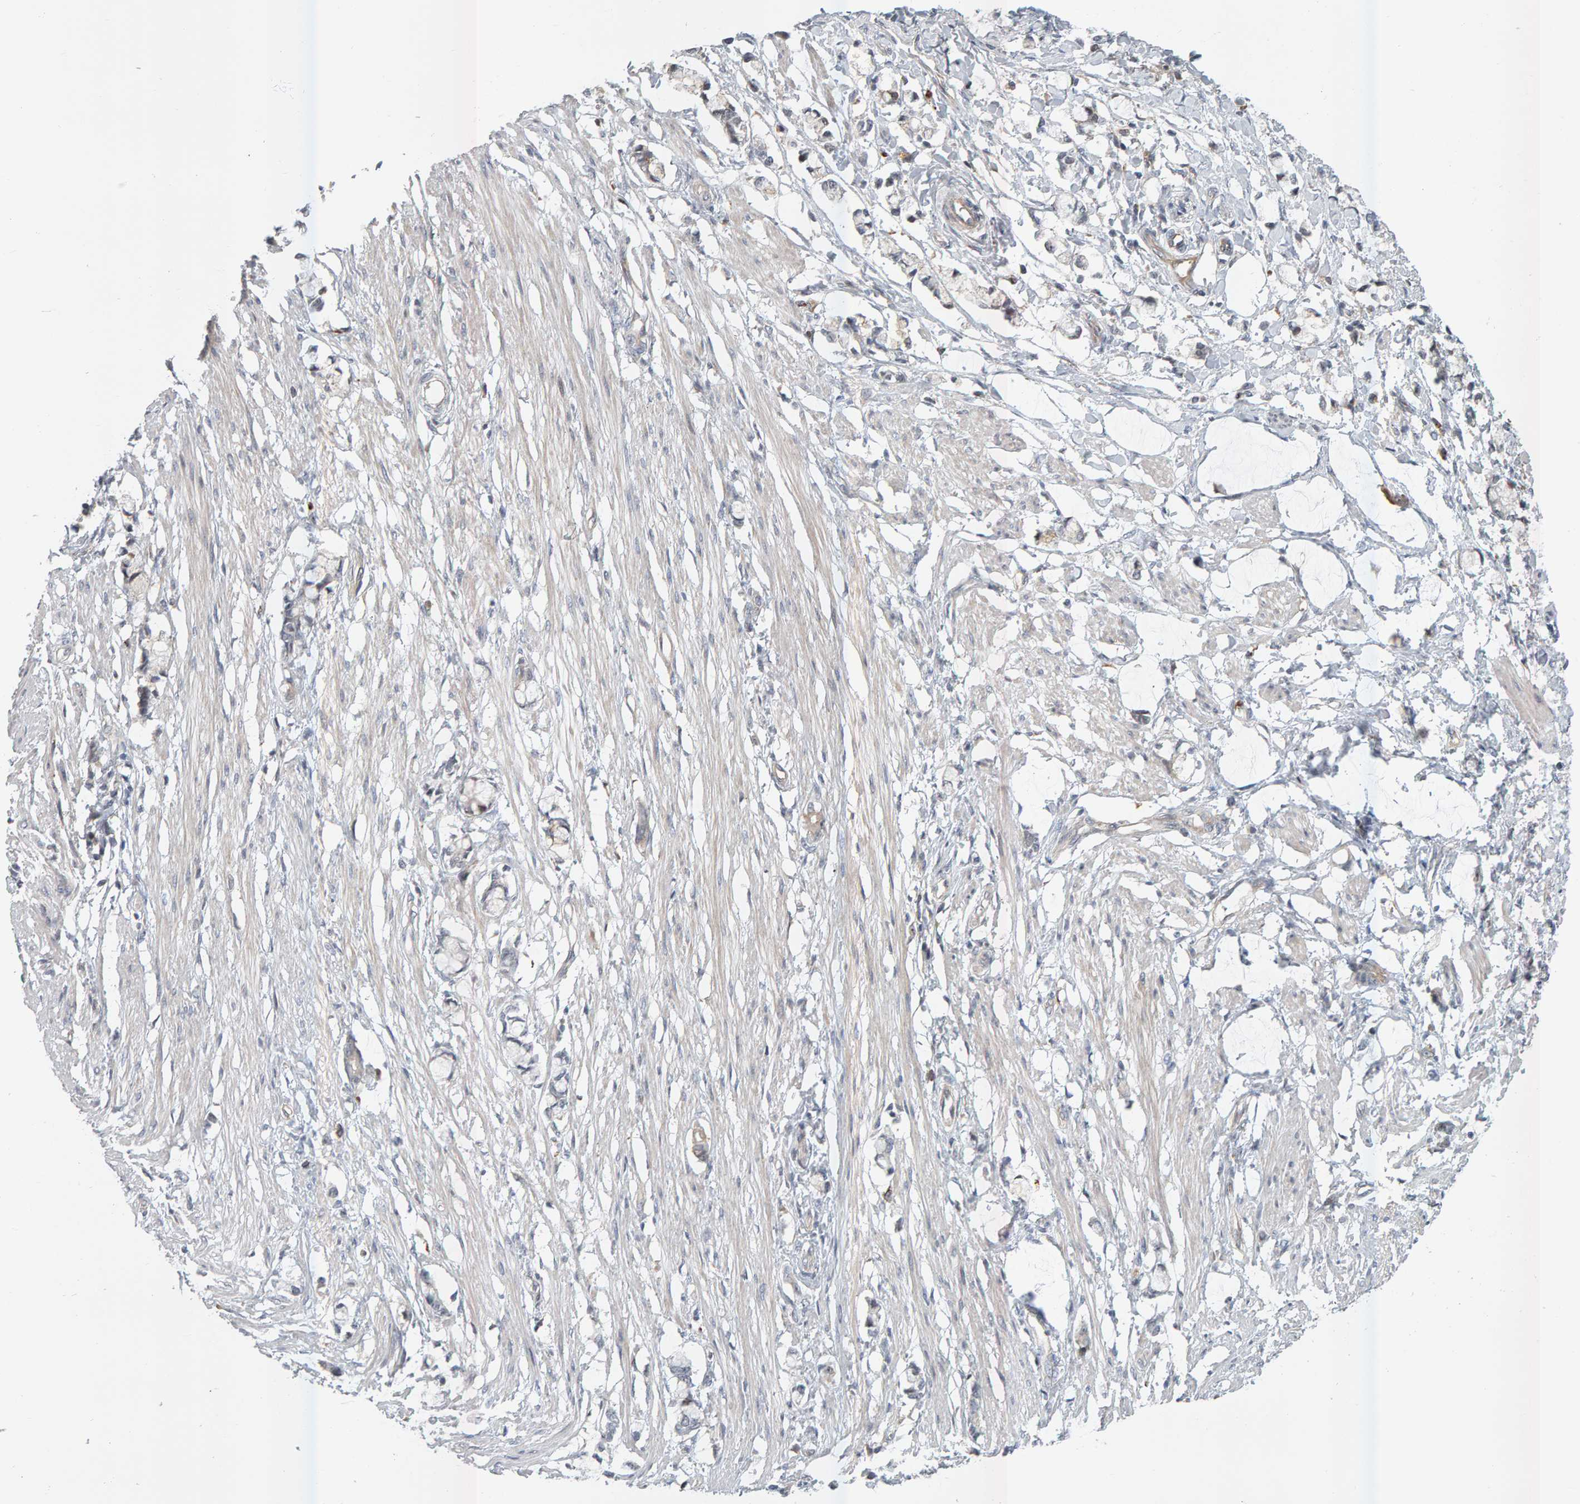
{"staining": {"intensity": "negative", "quantity": "none", "location": "none"}, "tissue": "smooth muscle", "cell_type": "Smooth muscle cells", "image_type": "normal", "snomed": [{"axis": "morphology", "description": "Normal tissue, NOS"}, {"axis": "morphology", "description": "Adenocarcinoma, NOS"}, {"axis": "topography", "description": "Smooth muscle"}, {"axis": "topography", "description": "Colon"}], "caption": "DAB (3,3'-diaminobenzidine) immunohistochemical staining of unremarkable smooth muscle displays no significant staining in smooth muscle cells.", "gene": "ZNF160", "patient": {"sex": "male", "age": 14}}